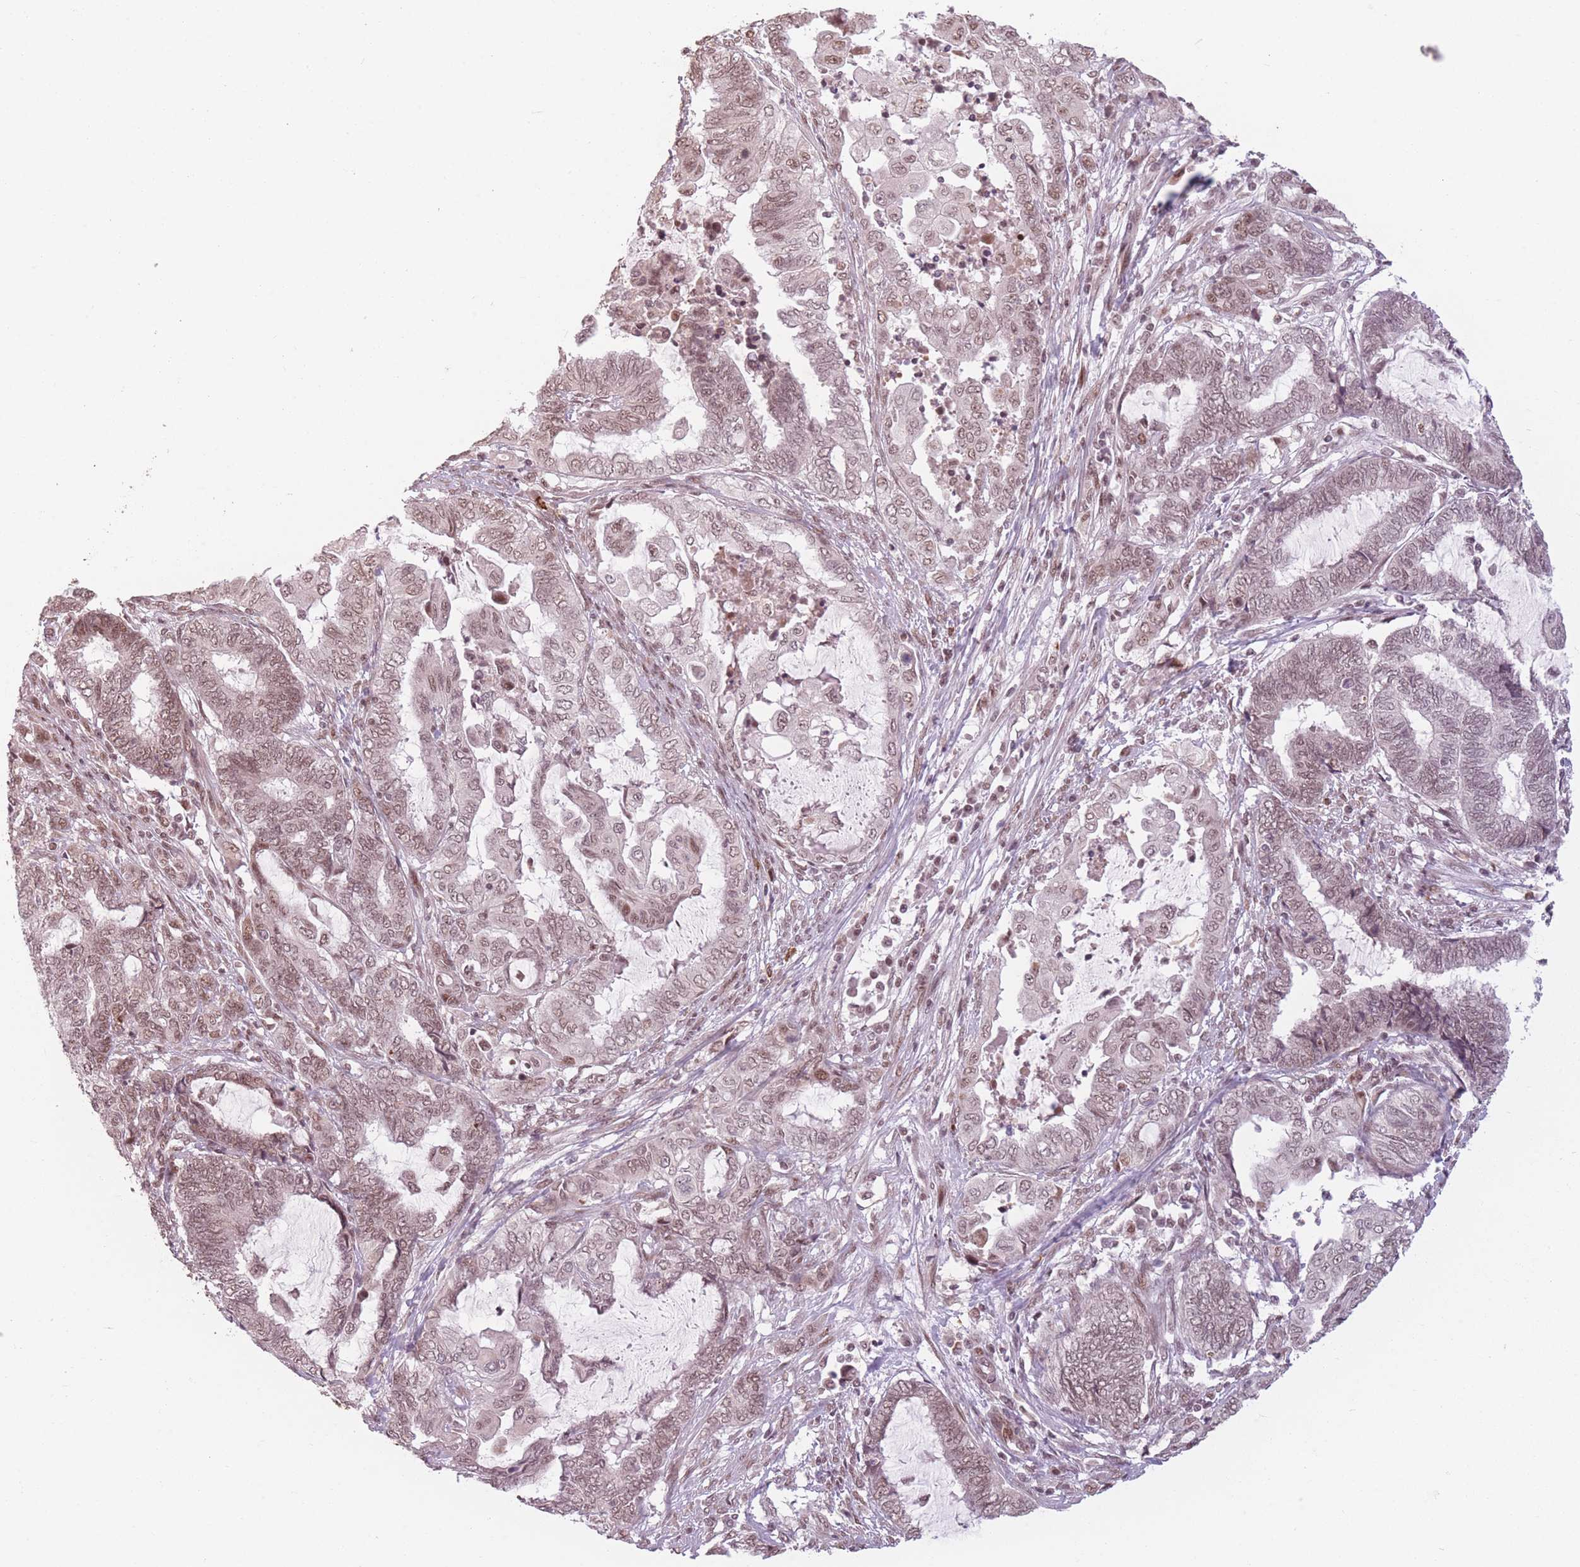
{"staining": {"intensity": "moderate", "quantity": ">75%", "location": "nuclear"}, "tissue": "endometrial cancer", "cell_type": "Tumor cells", "image_type": "cancer", "snomed": [{"axis": "morphology", "description": "Adenocarcinoma, NOS"}, {"axis": "topography", "description": "Uterus"}, {"axis": "topography", "description": "Endometrium"}], "caption": "Immunohistochemistry of human endometrial cancer (adenocarcinoma) displays medium levels of moderate nuclear expression in about >75% of tumor cells.", "gene": "SUPT6H", "patient": {"sex": "female", "age": 70}}